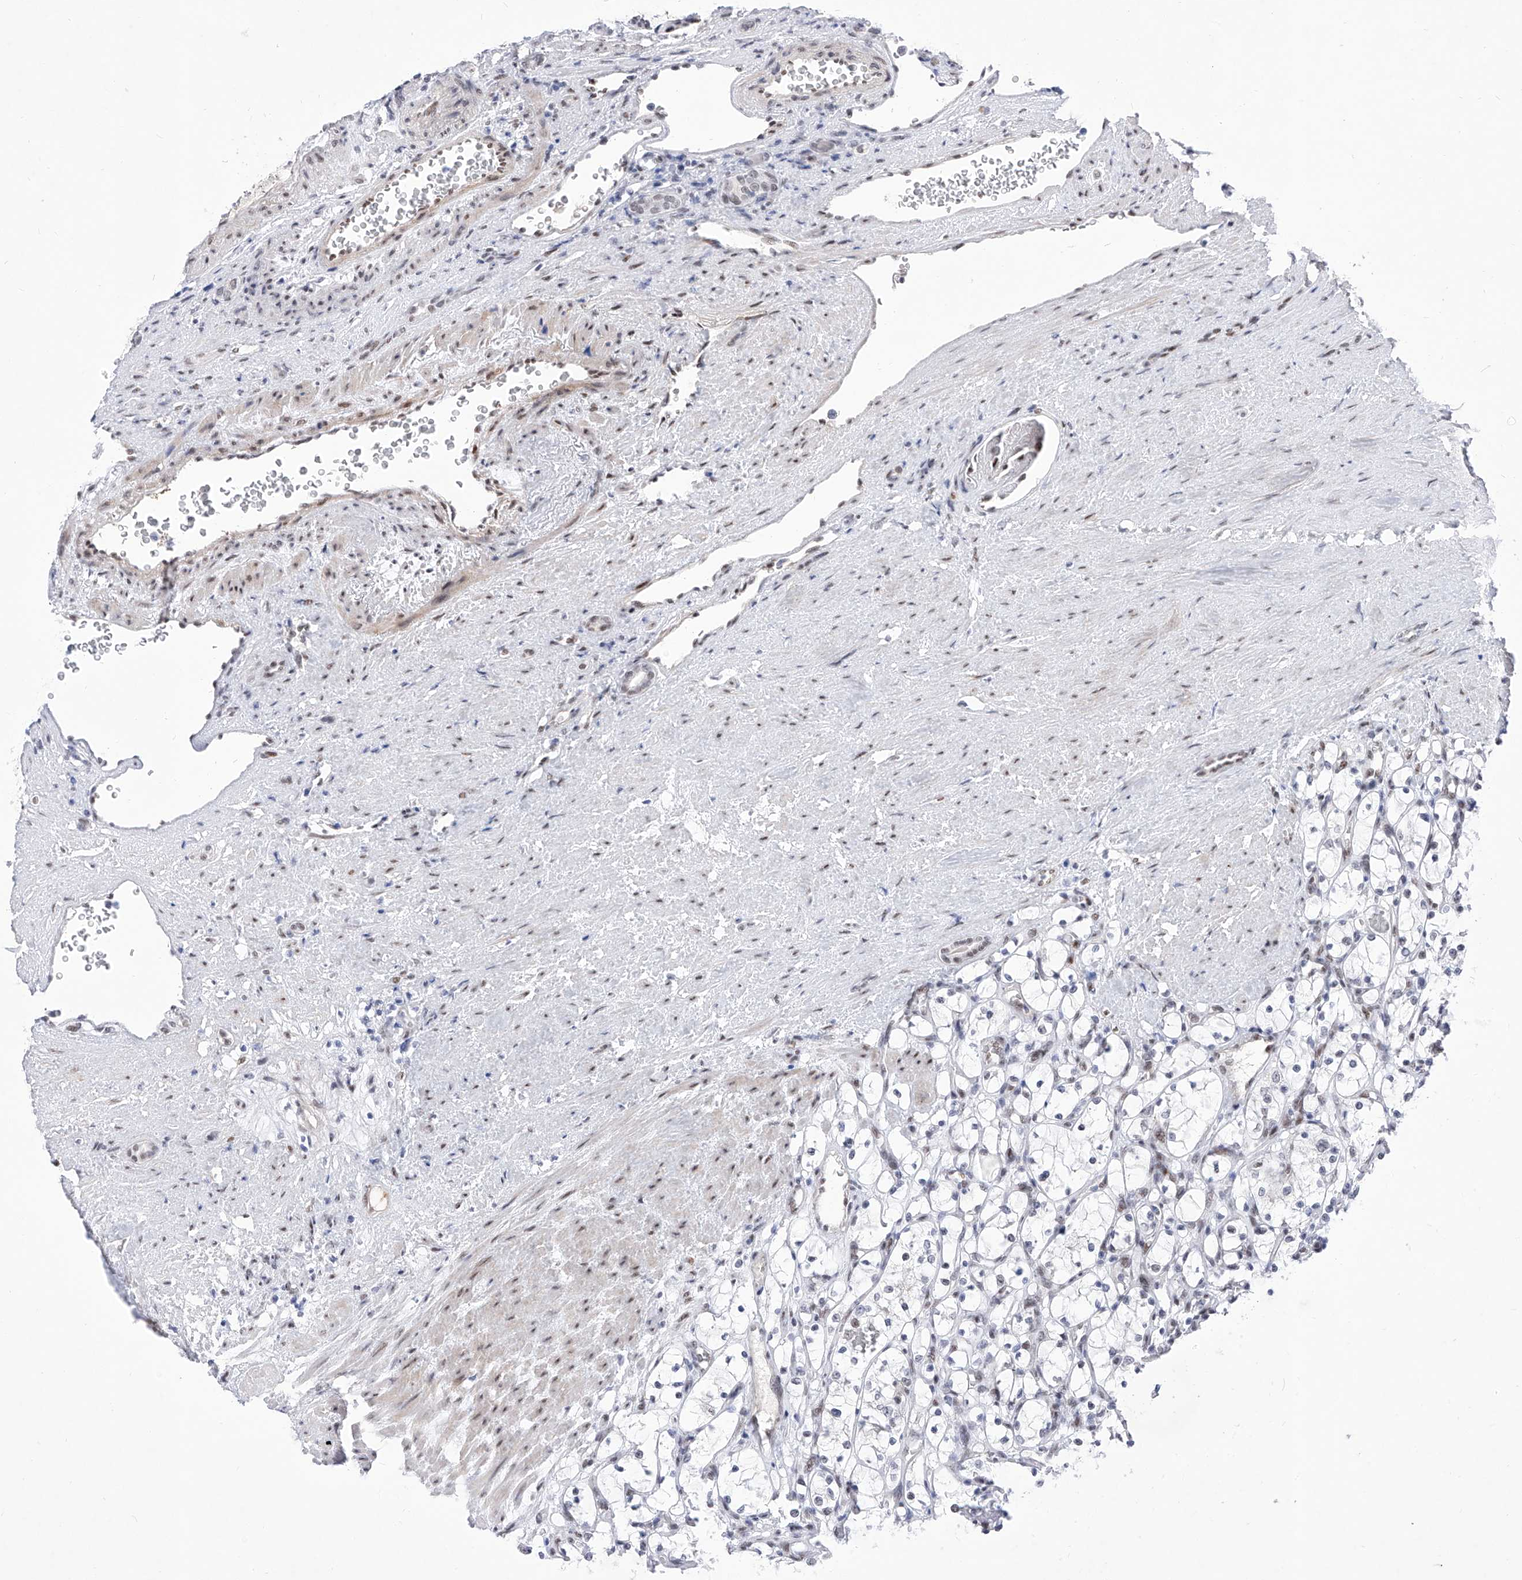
{"staining": {"intensity": "negative", "quantity": "none", "location": "none"}, "tissue": "renal cancer", "cell_type": "Tumor cells", "image_type": "cancer", "snomed": [{"axis": "morphology", "description": "Adenocarcinoma, NOS"}, {"axis": "topography", "description": "Kidney"}], "caption": "Histopathology image shows no protein expression in tumor cells of renal cancer tissue.", "gene": "ATN1", "patient": {"sex": "female", "age": 69}}